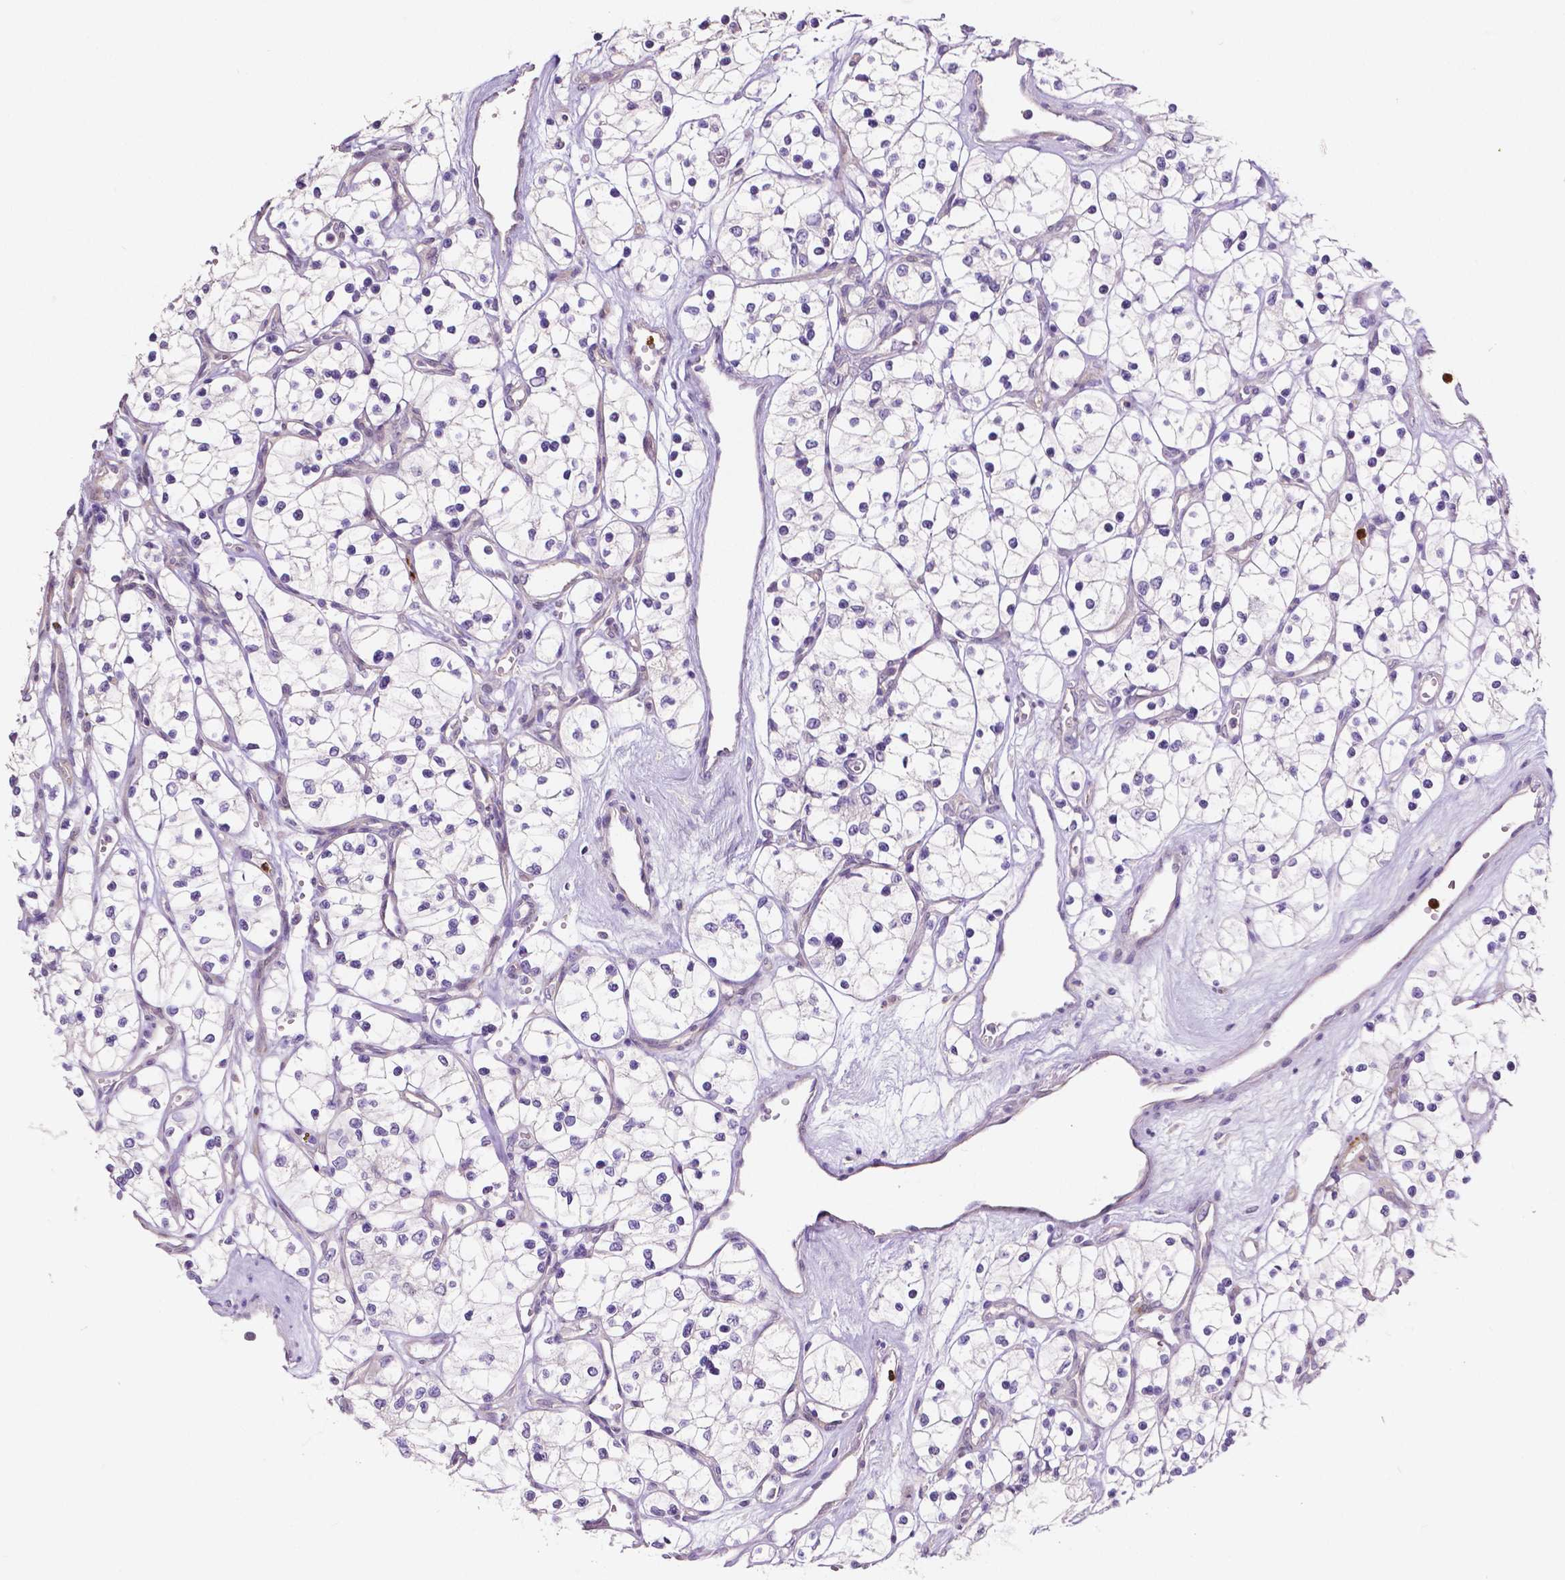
{"staining": {"intensity": "negative", "quantity": "none", "location": "none"}, "tissue": "renal cancer", "cell_type": "Tumor cells", "image_type": "cancer", "snomed": [{"axis": "morphology", "description": "Adenocarcinoma, NOS"}, {"axis": "topography", "description": "Kidney"}], "caption": "High magnification brightfield microscopy of renal adenocarcinoma stained with DAB (brown) and counterstained with hematoxylin (blue): tumor cells show no significant positivity.", "gene": "MMP9", "patient": {"sex": "female", "age": 69}}